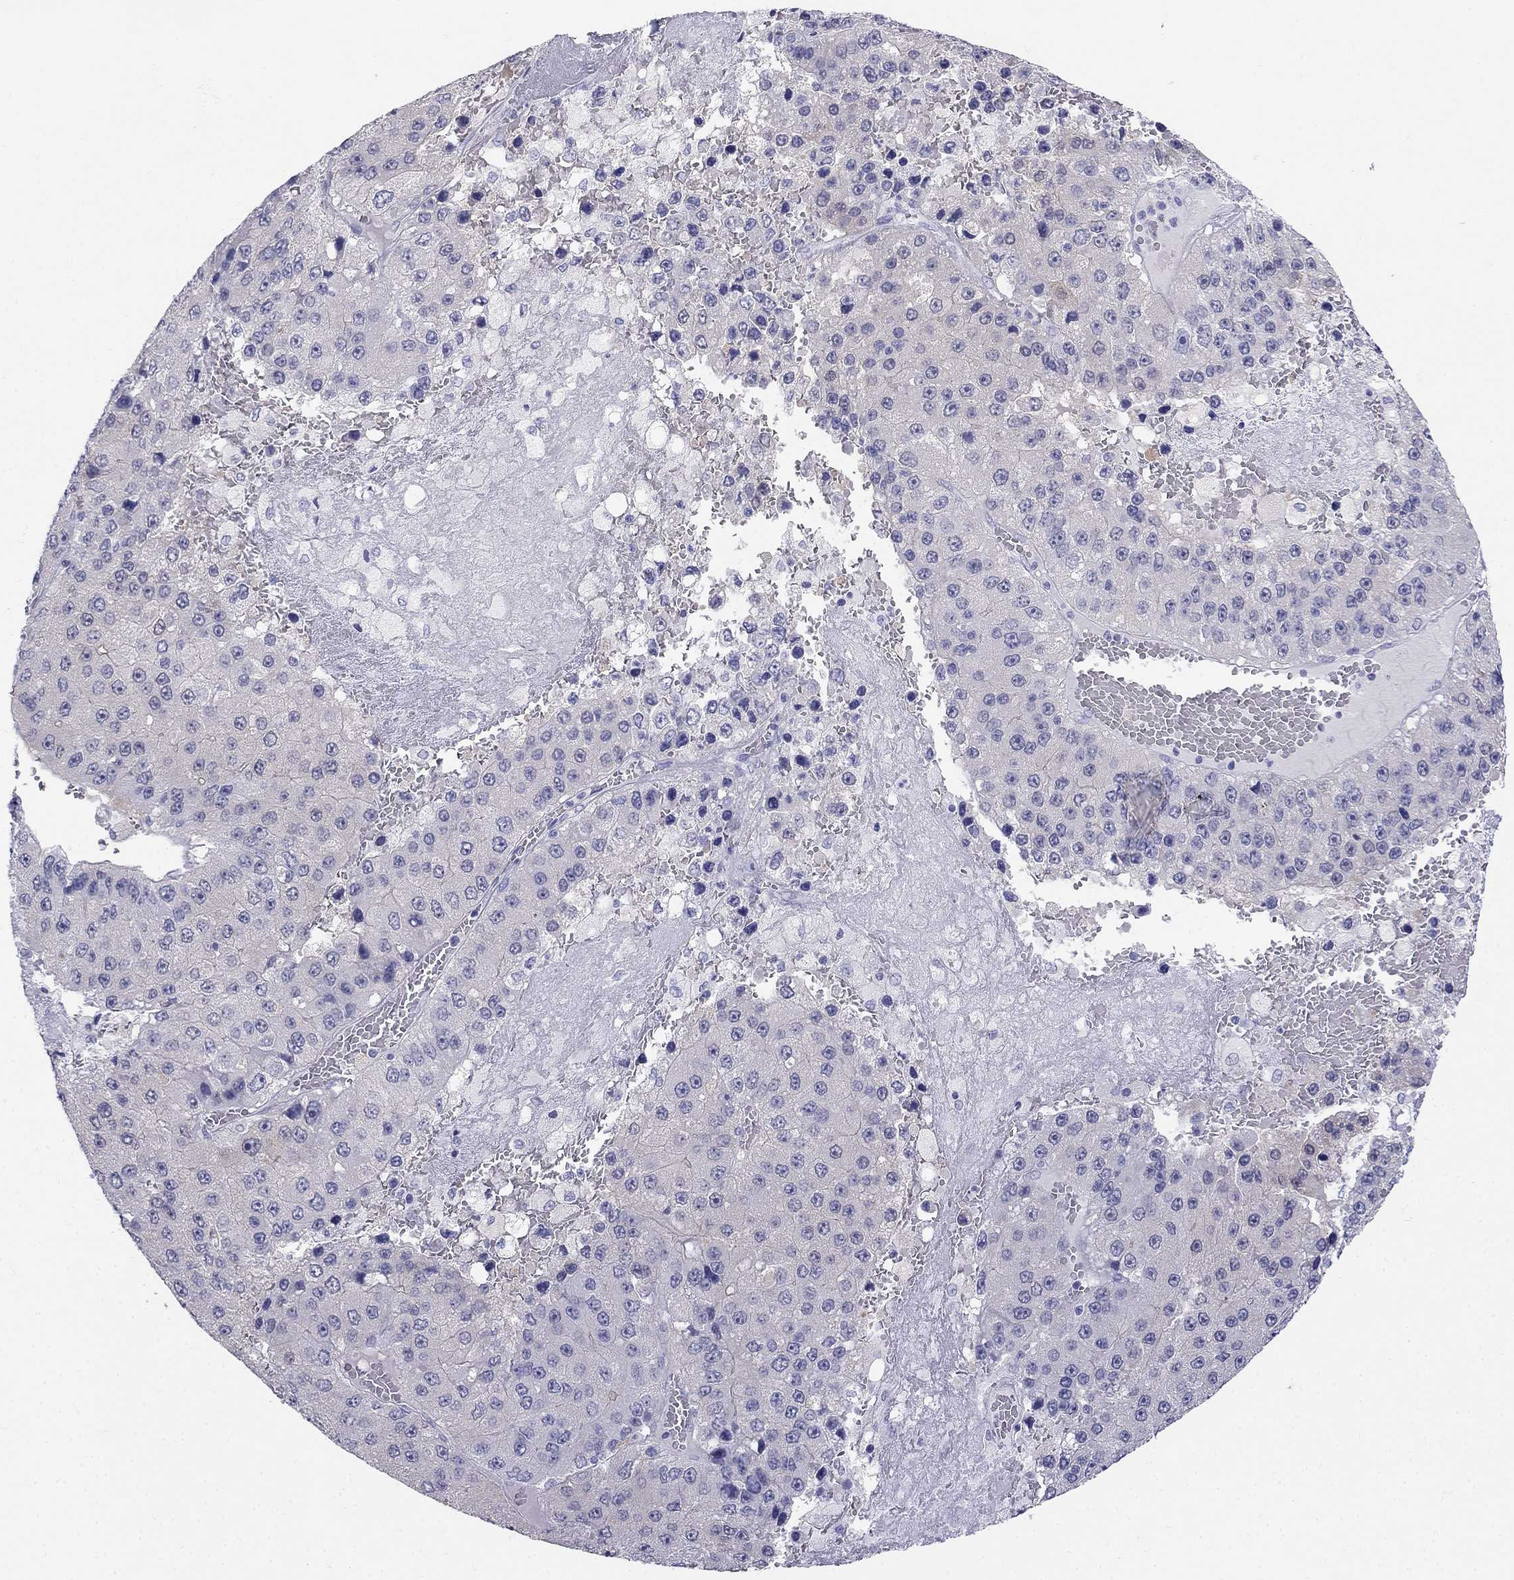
{"staining": {"intensity": "negative", "quantity": "none", "location": "none"}, "tissue": "liver cancer", "cell_type": "Tumor cells", "image_type": "cancer", "snomed": [{"axis": "morphology", "description": "Carcinoma, Hepatocellular, NOS"}, {"axis": "topography", "description": "Liver"}], "caption": "Liver cancer stained for a protein using immunohistochemistry displays no staining tumor cells.", "gene": "RFLNA", "patient": {"sex": "female", "age": 73}}